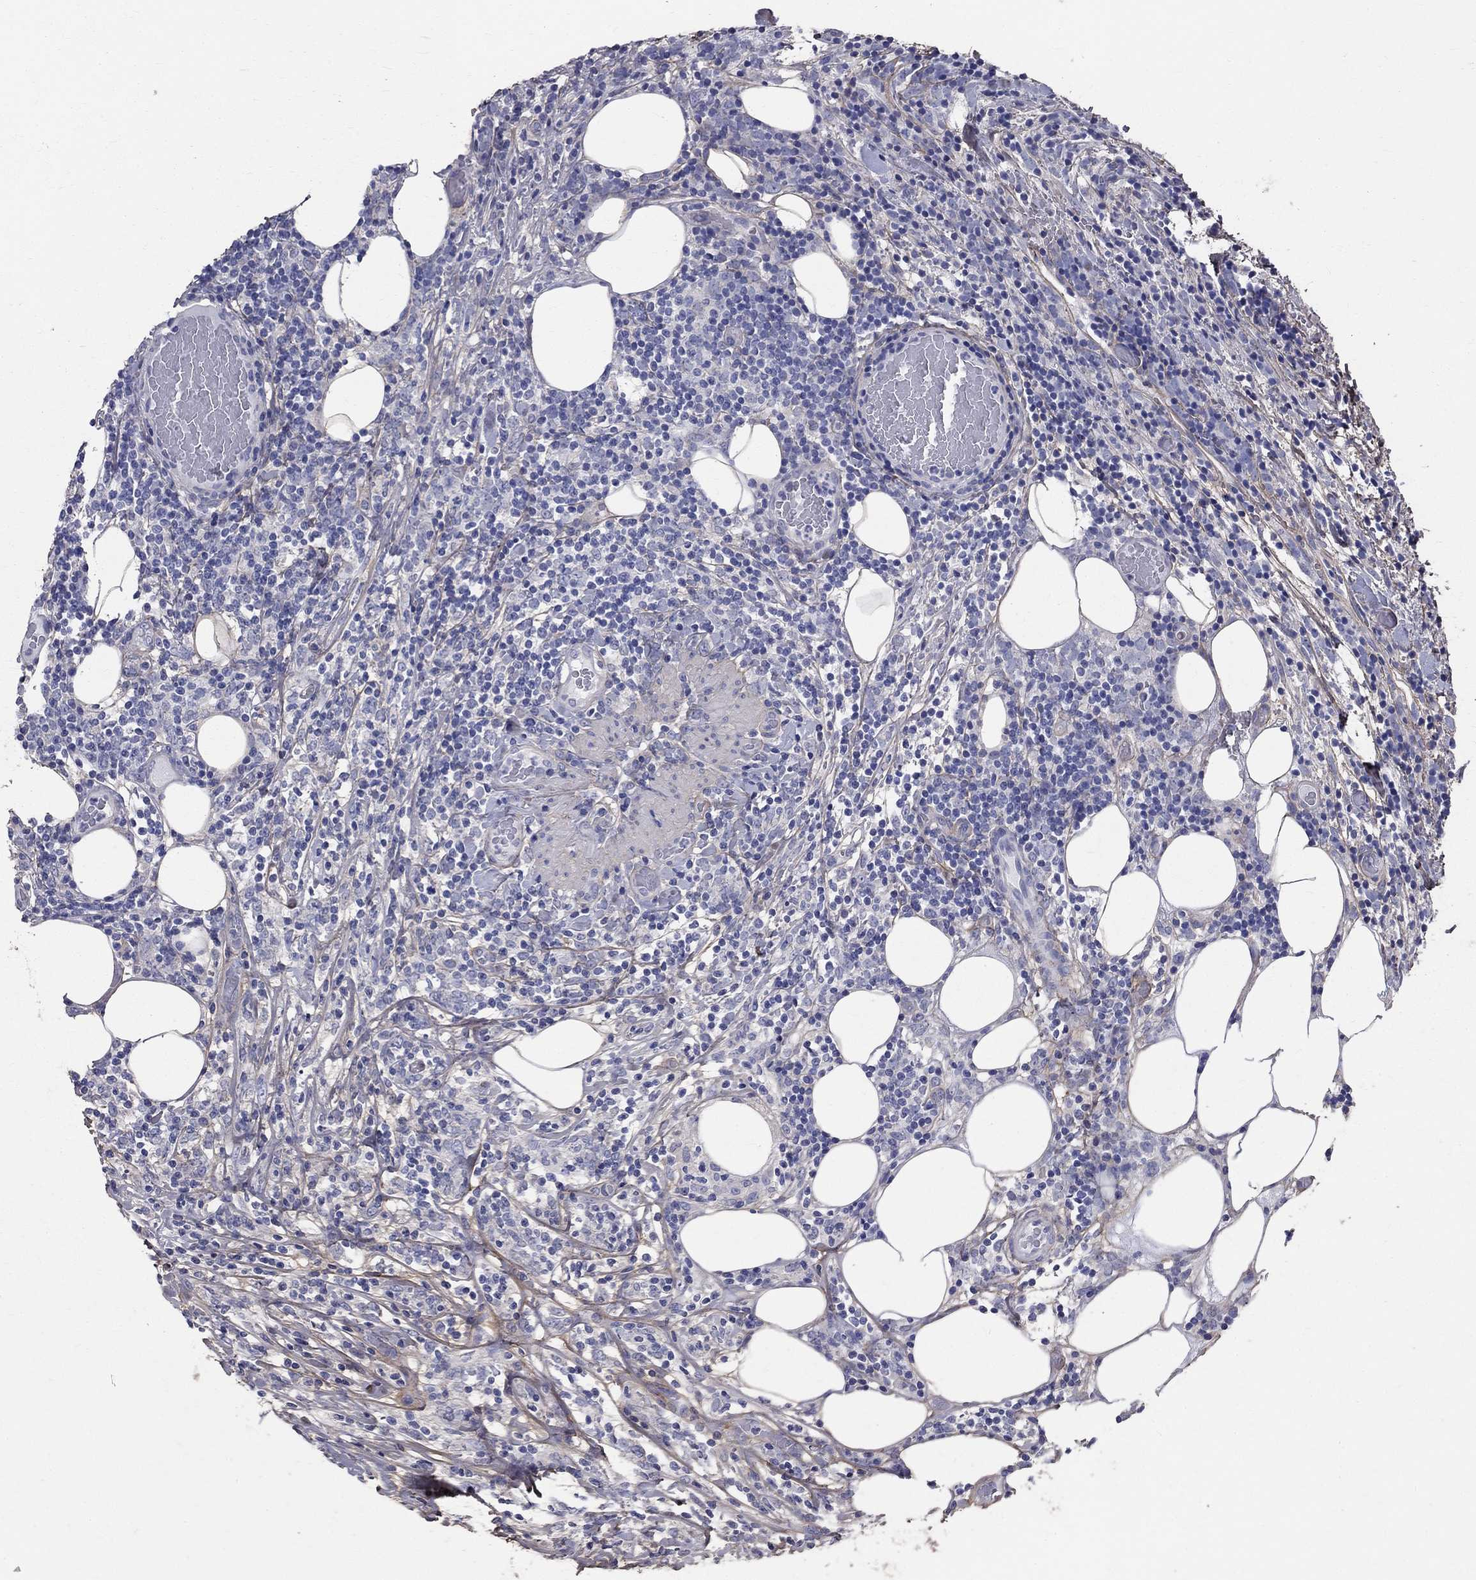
{"staining": {"intensity": "negative", "quantity": "none", "location": "none"}, "tissue": "lymphoma", "cell_type": "Tumor cells", "image_type": "cancer", "snomed": [{"axis": "morphology", "description": "Malignant lymphoma, non-Hodgkin's type, High grade"}, {"axis": "topography", "description": "Lymph node"}], "caption": "Human lymphoma stained for a protein using IHC demonstrates no positivity in tumor cells.", "gene": "ANXA10", "patient": {"sex": "female", "age": 84}}